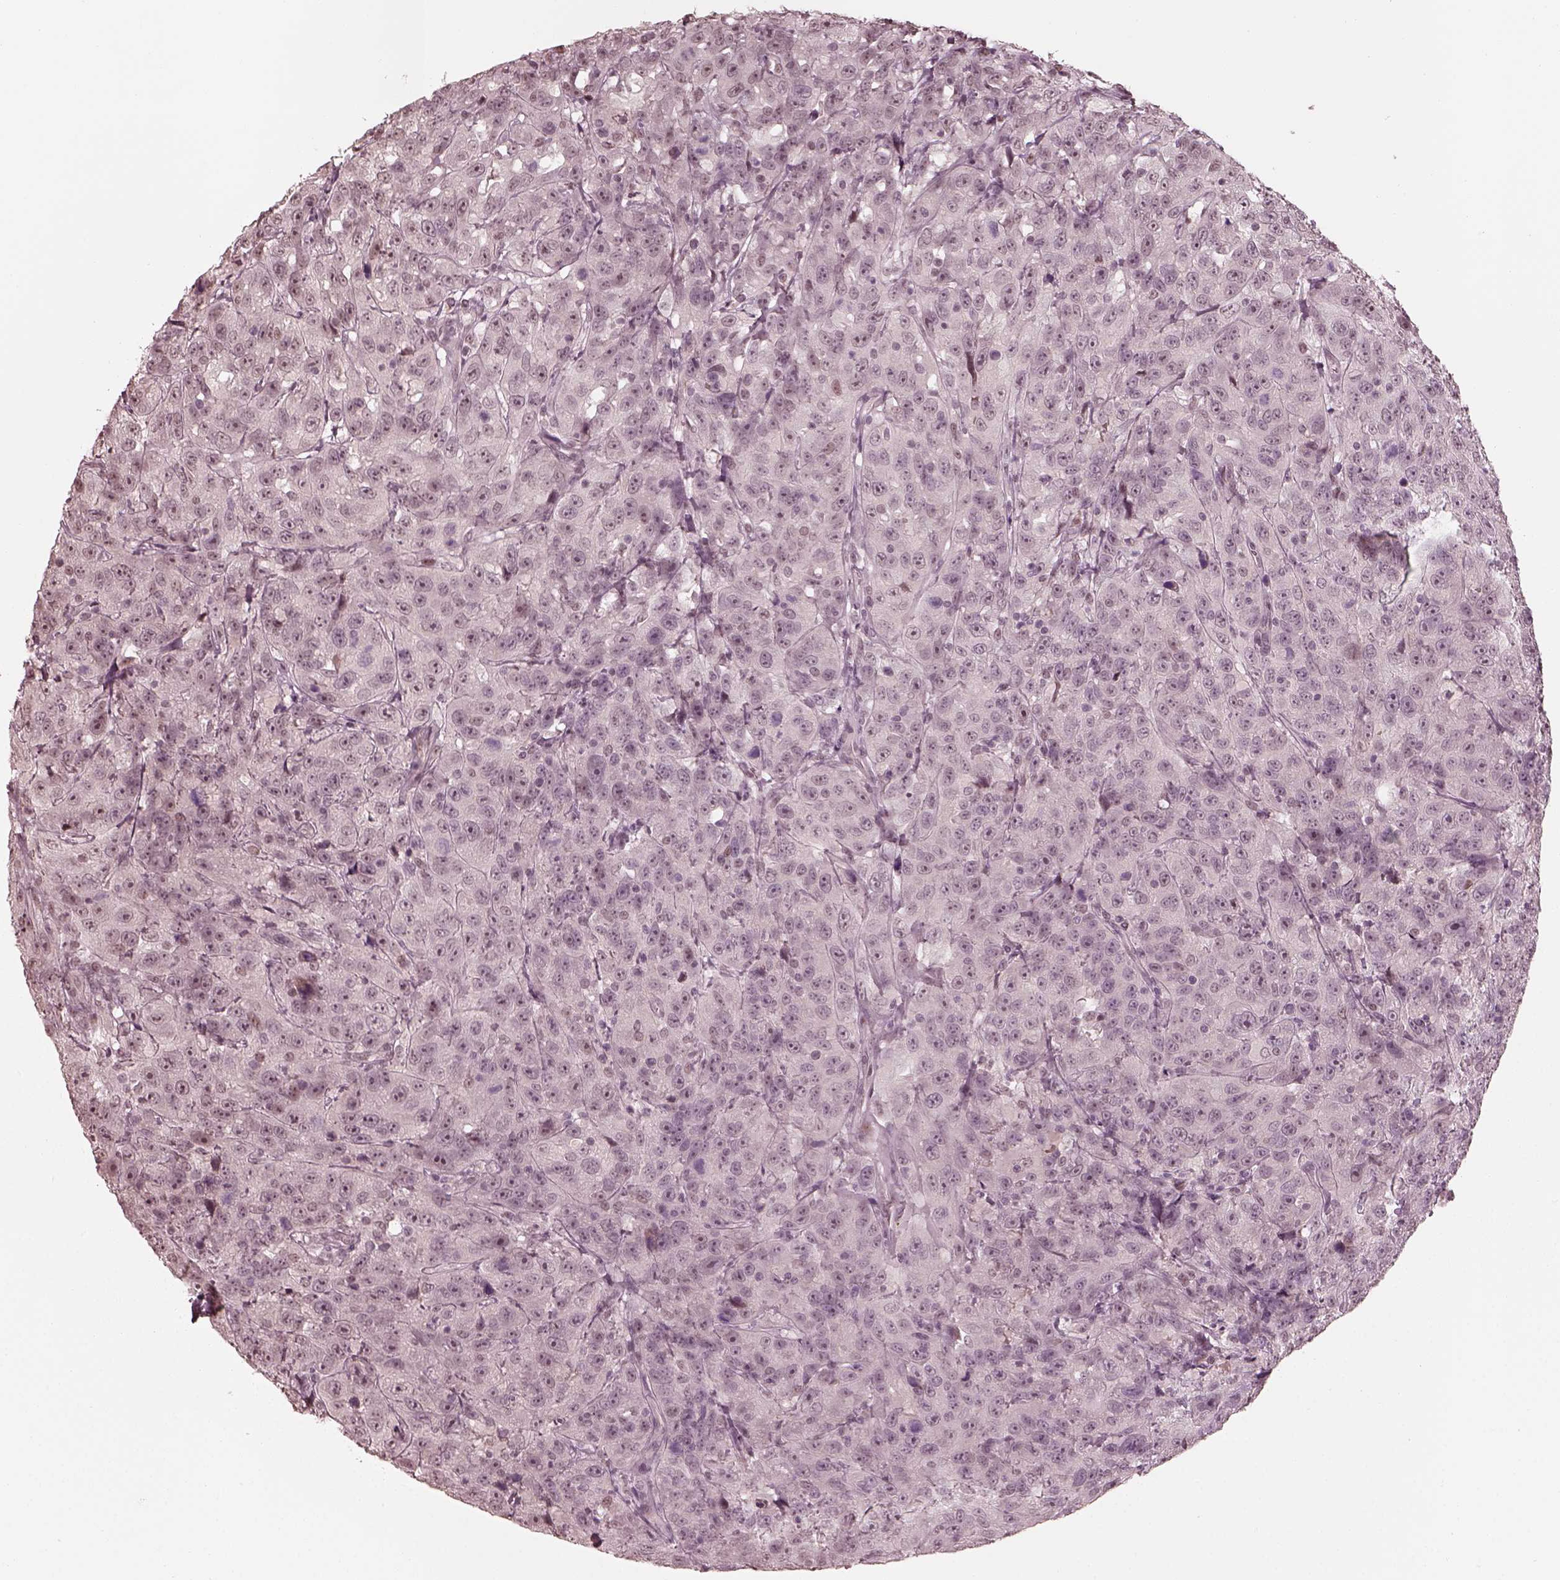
{"staining": {"intensity": "negative", "quantity": "none", "location": "none"}, "tissue": "urothelial cancer", "cell_type": "Tumor cells", "image_type": "cancer", "snomed": [{"axis": "morphology", "description": "Urothelial carcinoma, NOS"}, {"axis": "morphology", "description": "Urothelial carcinoma, High grade"}, {"axis": "topography", "description": "Urinary bladder"}], "caption": "Transitional cell carcinoma was stained to show a protein in brown. There is no significant expression in tumor cells.", "gene": "RPGRIP1", "patient": {"sex": "female", "age": 73}}